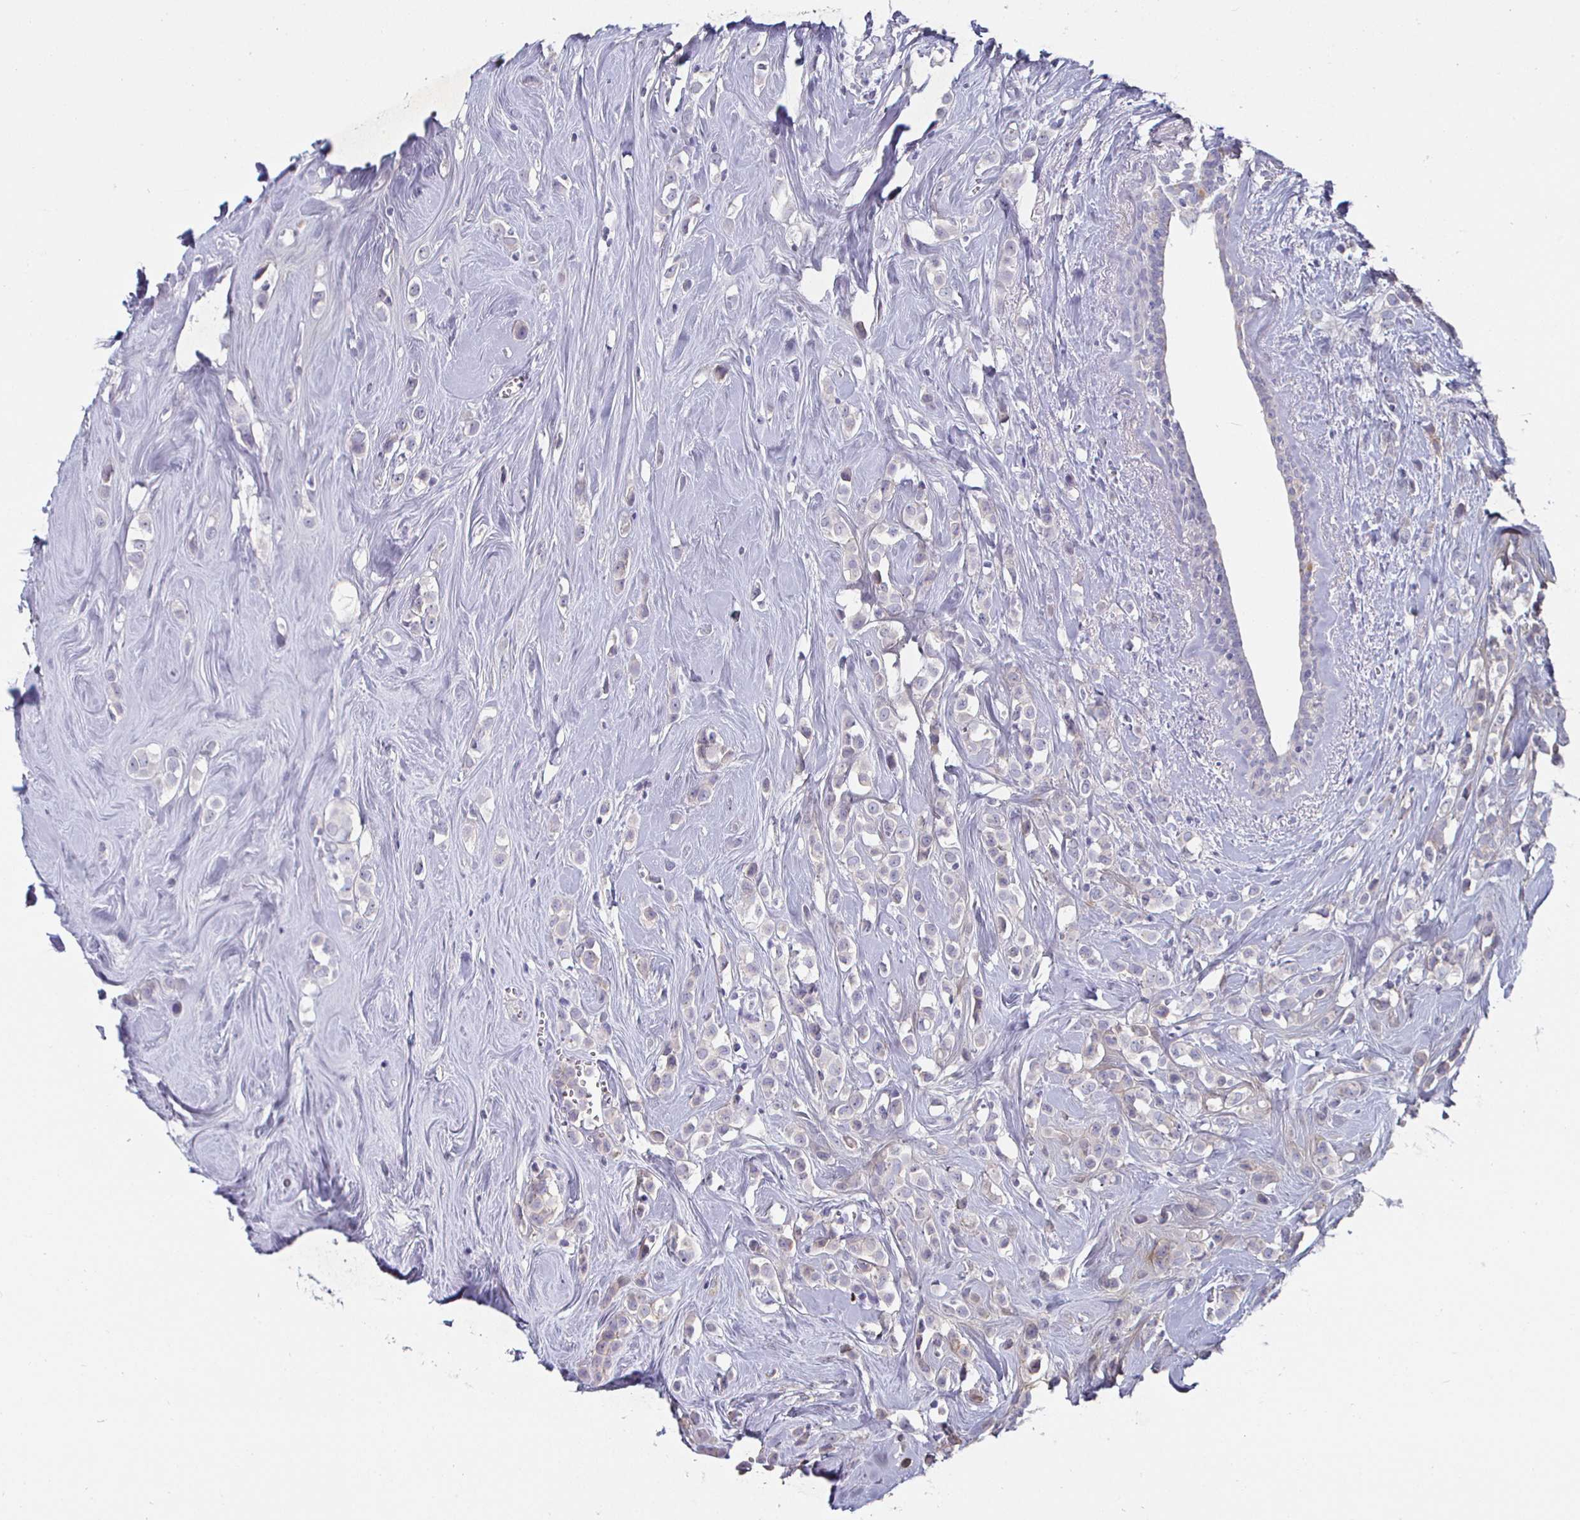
{"staining": {"intensity": "negative", "quantity": "none", "location": "none"}, "tissue": "breast cancer", "cell_type": "Tumor cells", "image_type": "cancer", "snomed": [{"axis": "morphology", "description": "Duct carcinoma"}, {"axis": "topography", "description": "Breast"}], "caption": "This micrograph is of breast cancer (intraductal carcinoma) stained with immunohistochemistry to label a protein in brown with the nuclei are counter-stained blue. There is no expression in tumor cells.", "gene": "ENPP1", "patient": {"sex": "female", "age": 80}}